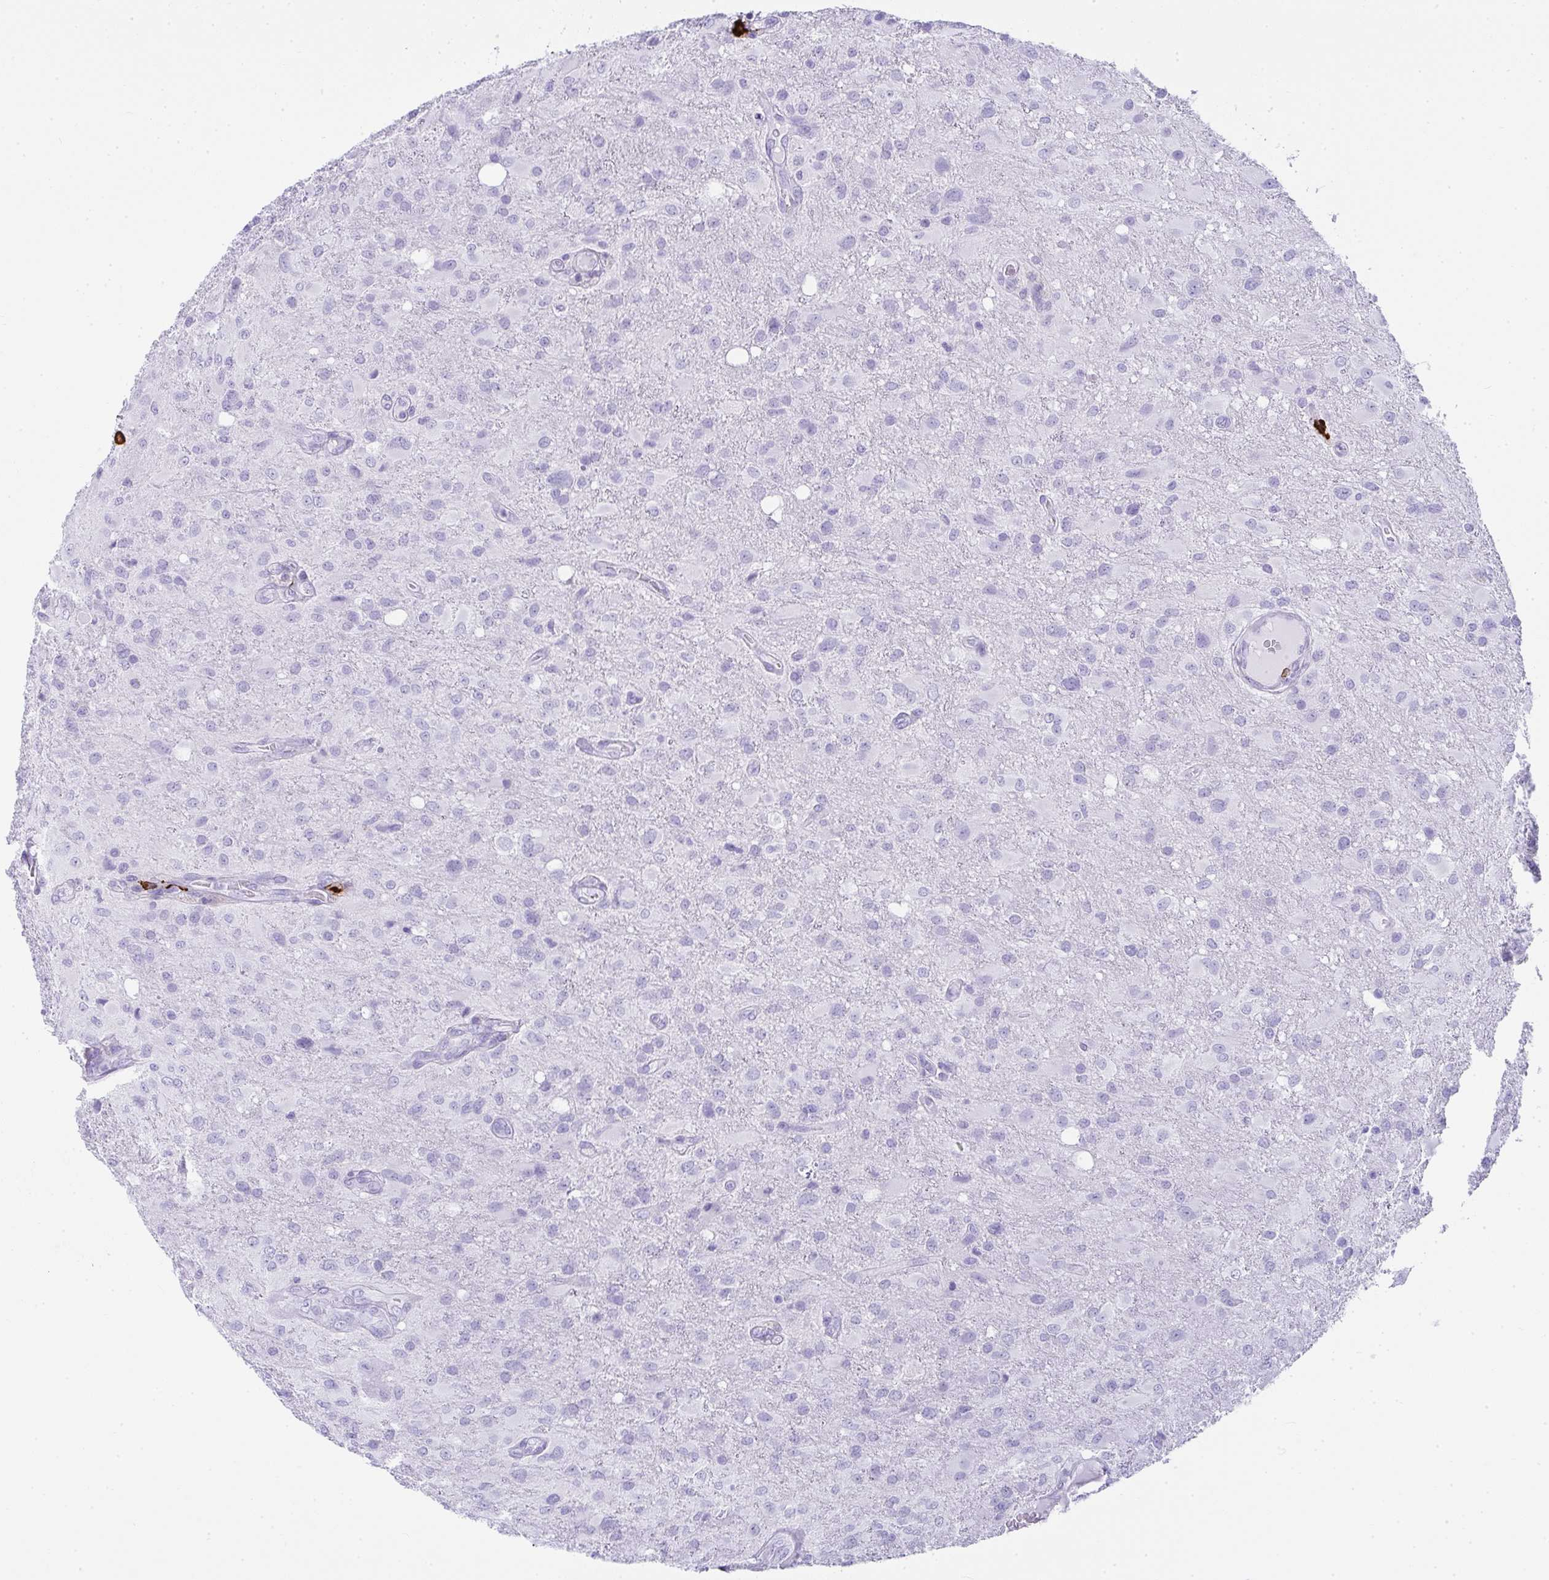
{"staining": {"intensity": "negative", "quantity": "none", "location": "none"}, "tissue": "glioma", "cell_type": "Tumor cells", "image_type": "cancer", "snomed": [{"axis": "morphology", "description": "Glioma, malignant, High grade"}, {"axis": "topography", "description": "Brain"}], "caption": "IHC of glioma shows no expression in tumor cells. Brightfield microscopy of immunohistochemistry (IHC) stained with DAB (3,3'-diaminobenzidine) (brown) and hematoxylin (blue), captured at high magnification.", "gene": "CDADC1", "patient": {"sex": "male", "age": 53}}